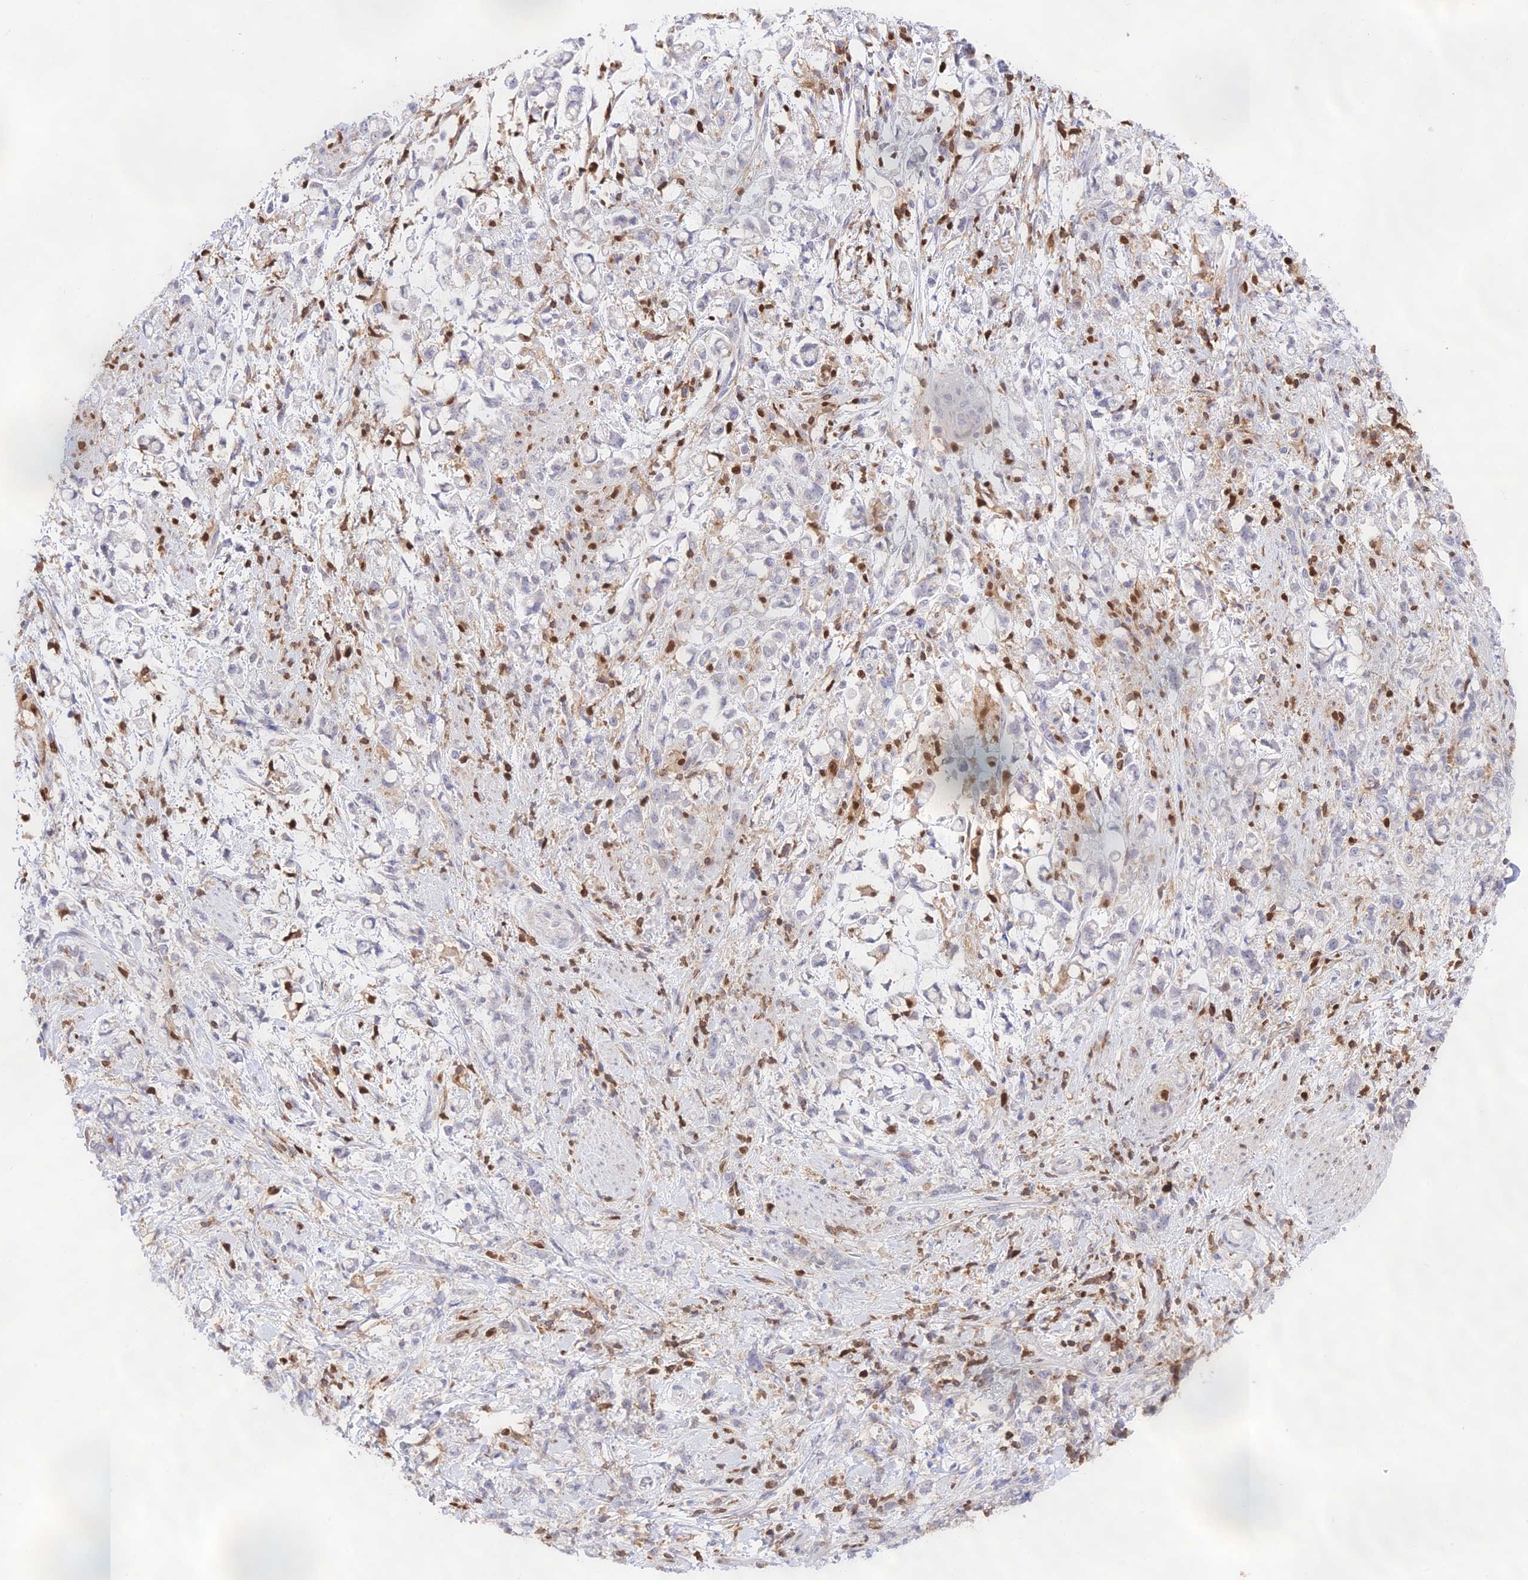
{"staining": {"intensity": "negative", "quantity": "none", "location": "none"}, "tissue": "stomach cancer", "cell_type": "Tumor cells", "image_type": "cancer", "snomed": [{"axis": "morphology", "description": "Adenocarcinoma, NOS"}, {"axis": "topography", "description": "Stomach"}], "caption": "An immunohistochemistry (IHC) histopathology image of stomach cancer is shown. There is no staining in tumor cells of stomach cancer.", "gene": "DENND1C", "patient": {"sex": "female", "age": 60}}